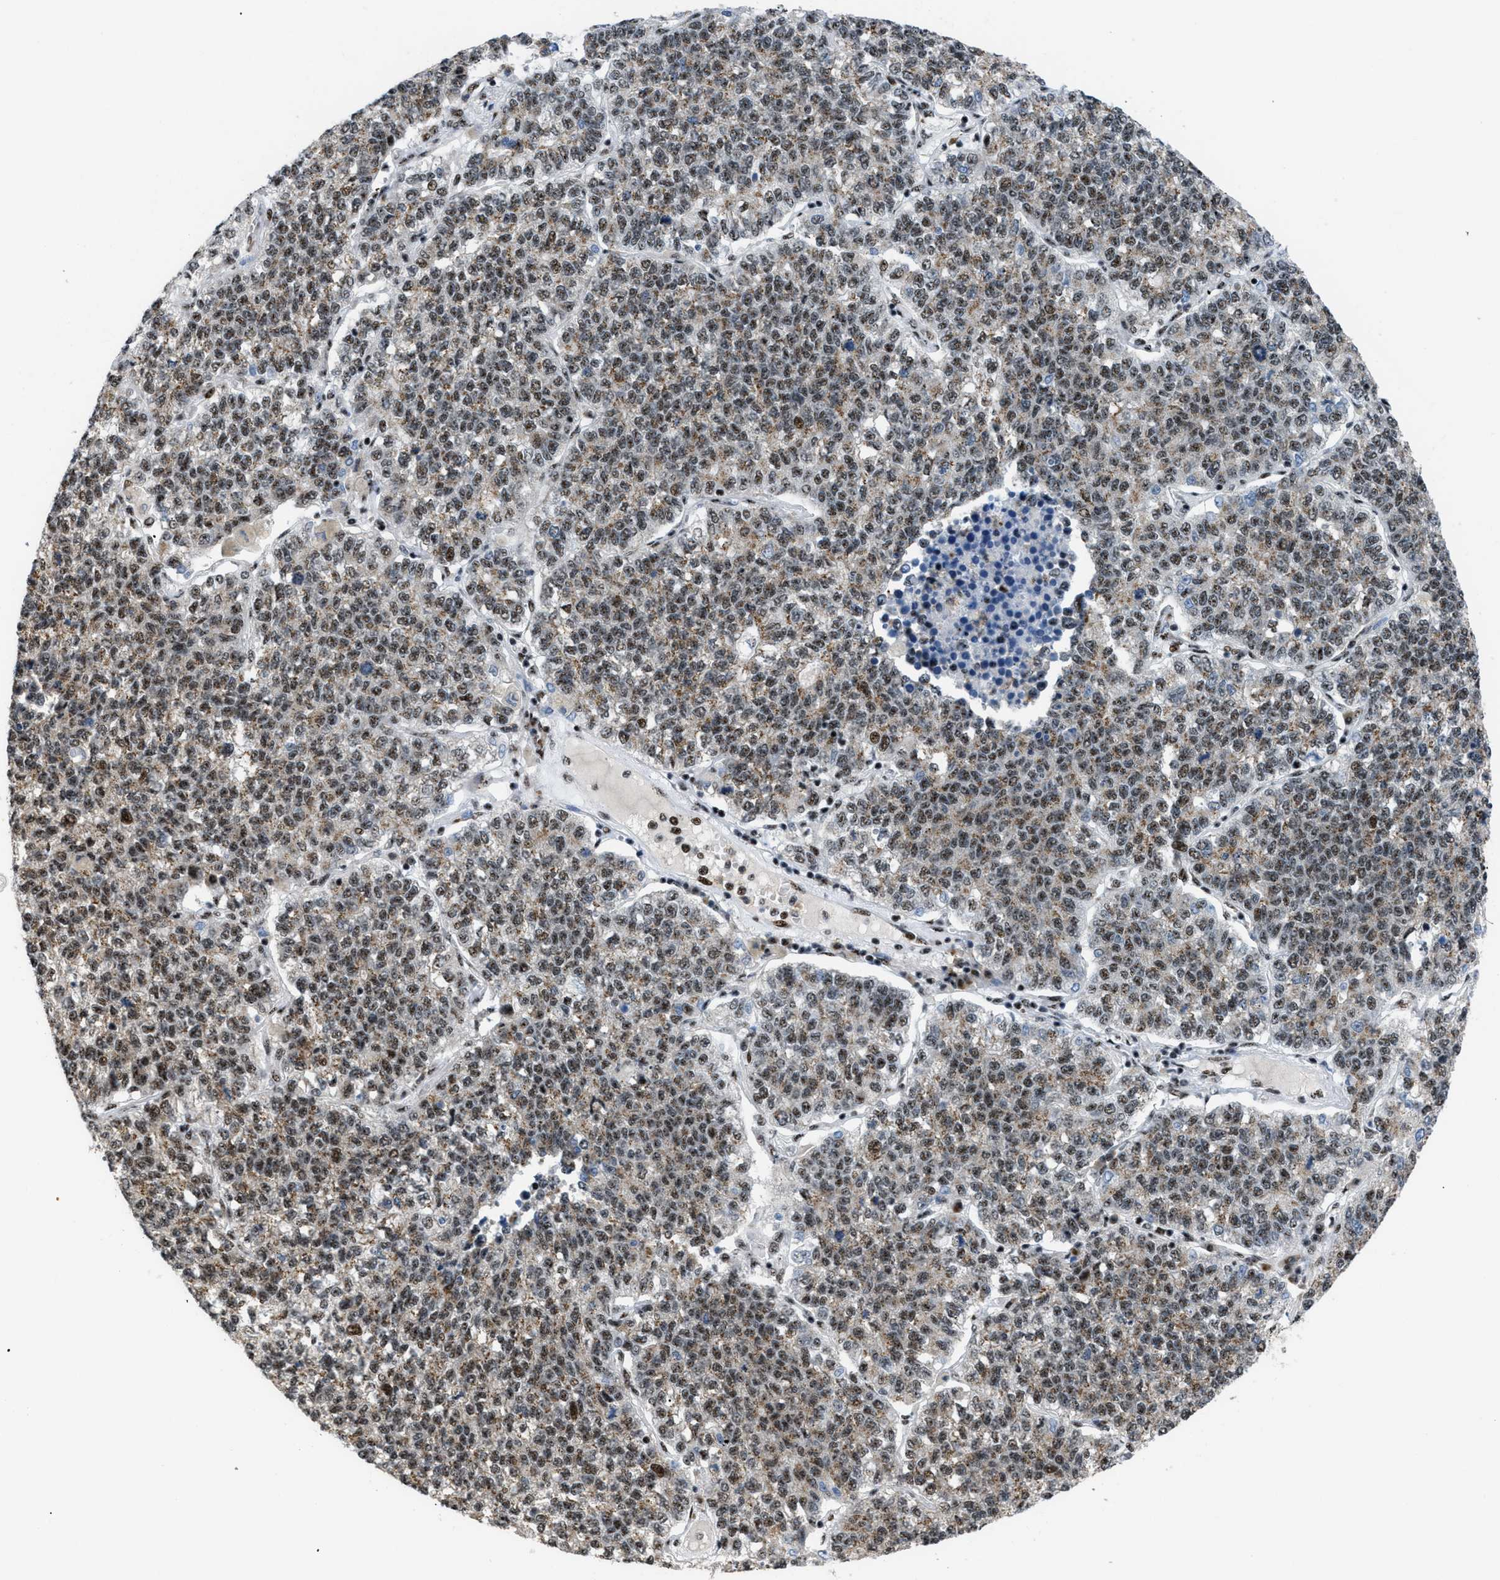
{"staining": {"intensity": "weak", "quantity": ">75%", "location": "nuclear"}, "tissue": "lung cancer", "cell_type": "Tumor cells", "image_type": "cancer", "snomed": [{"axis": "morphology", "description": "Adenocarcinoma, NOS"}, {"axis": "topography", "description": "Lung"}], "caption": "There is low levels of weak nuclear positivity in tumor cells of lung cancer, as demonstrated by immunohistochemical staining (brown color).", "gene": "CDR2", "patient": {"sex": "male", "age": 49}}